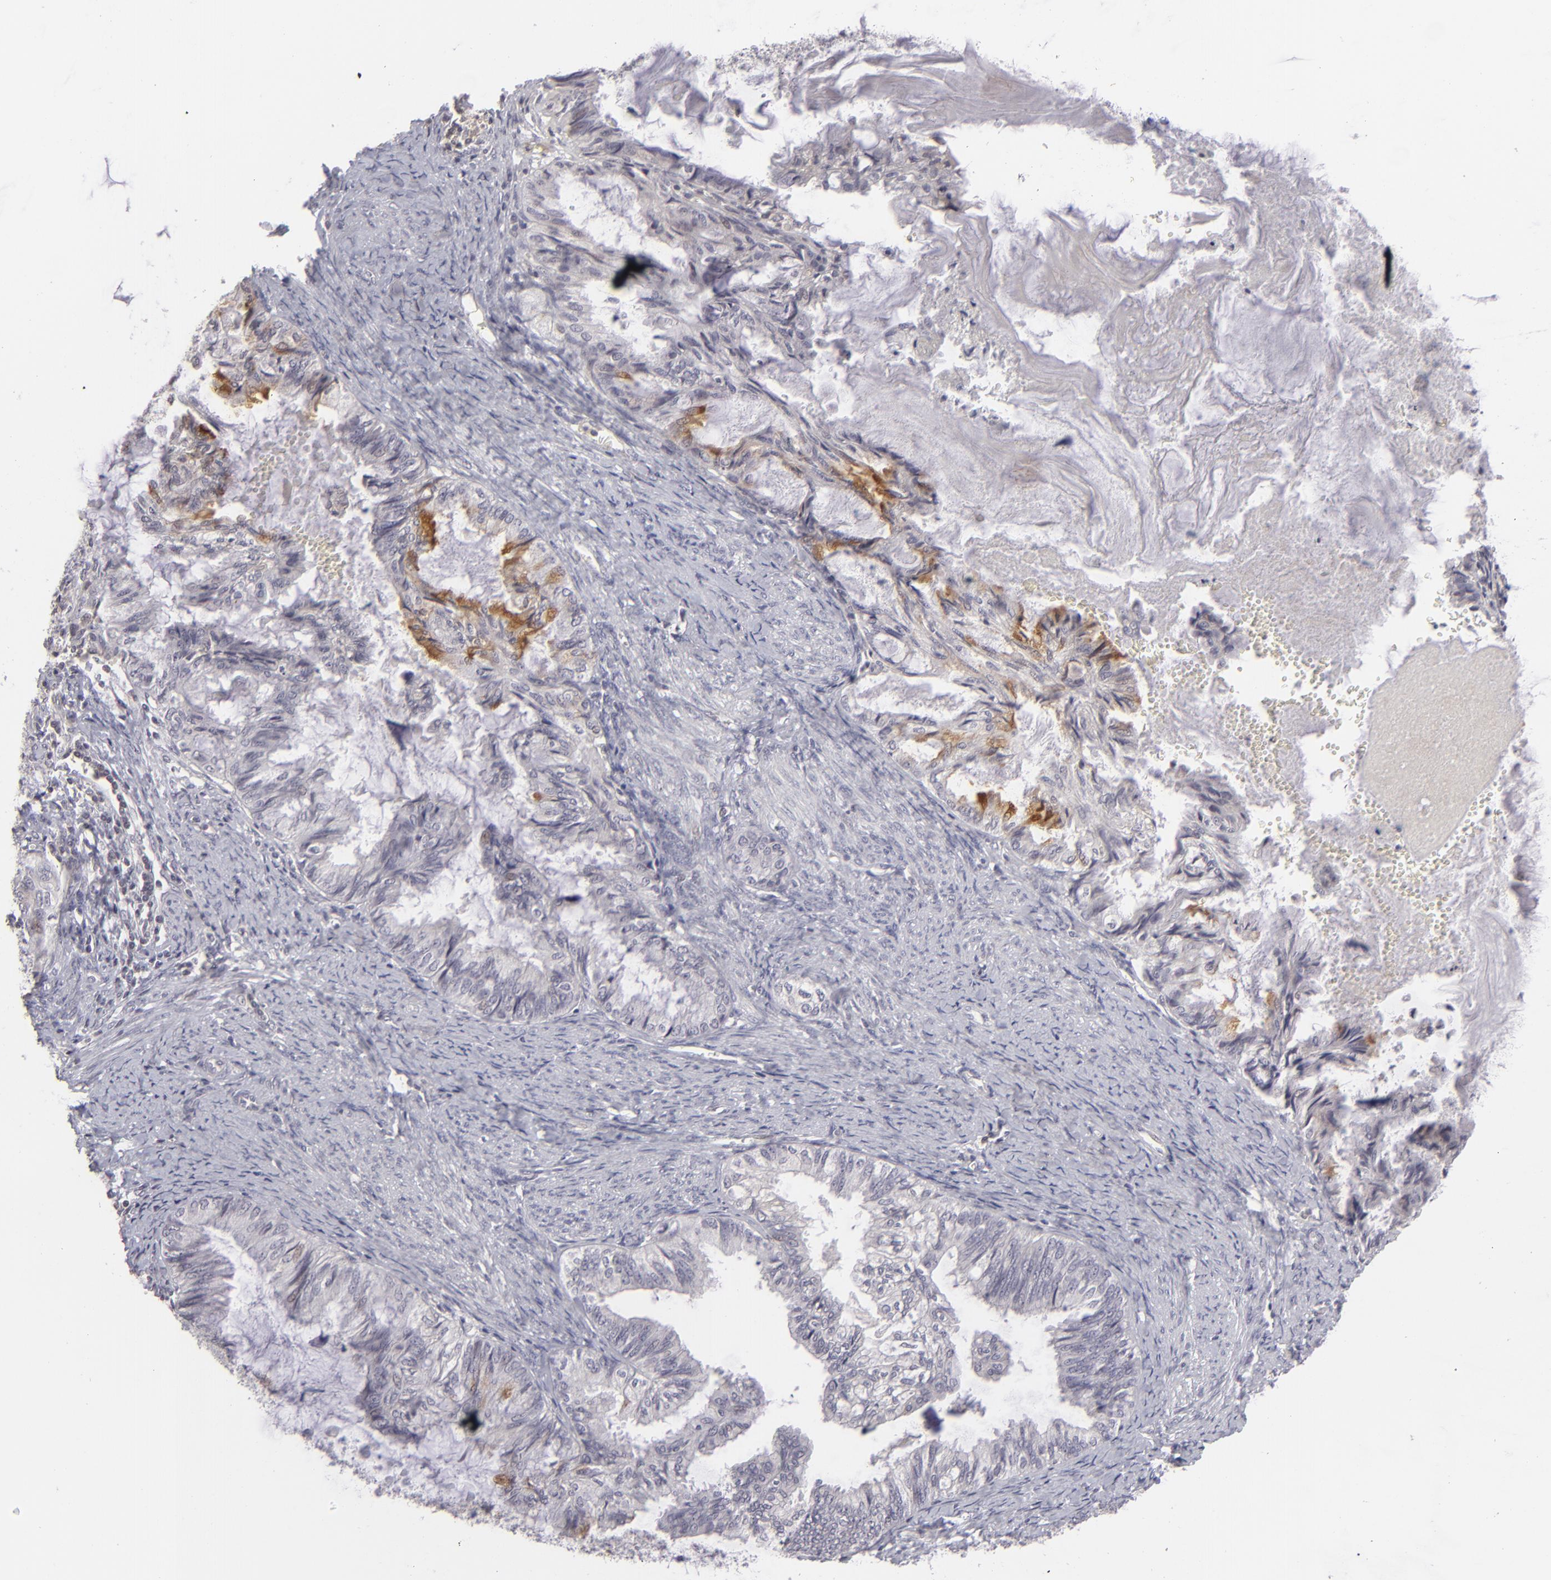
{"staining": {"intensity": "negative", "quantity": "none", "location": "none"}, "tissue": "endometrial cancer", "cell_type": "Tumor cells", "image_type": "cancer", "snomed": [{"axis": "morphology", "description": "Adenocarcinoma, NOS"}, {"axis": "topography", "description": "Endometrium"}], "caption": "Human endometrial cancer stained for a protein using IHC demonstrates no positivity in tumor cells.", "gene": "CLDN2", "patient": {"sex": "female", "age": 86}}